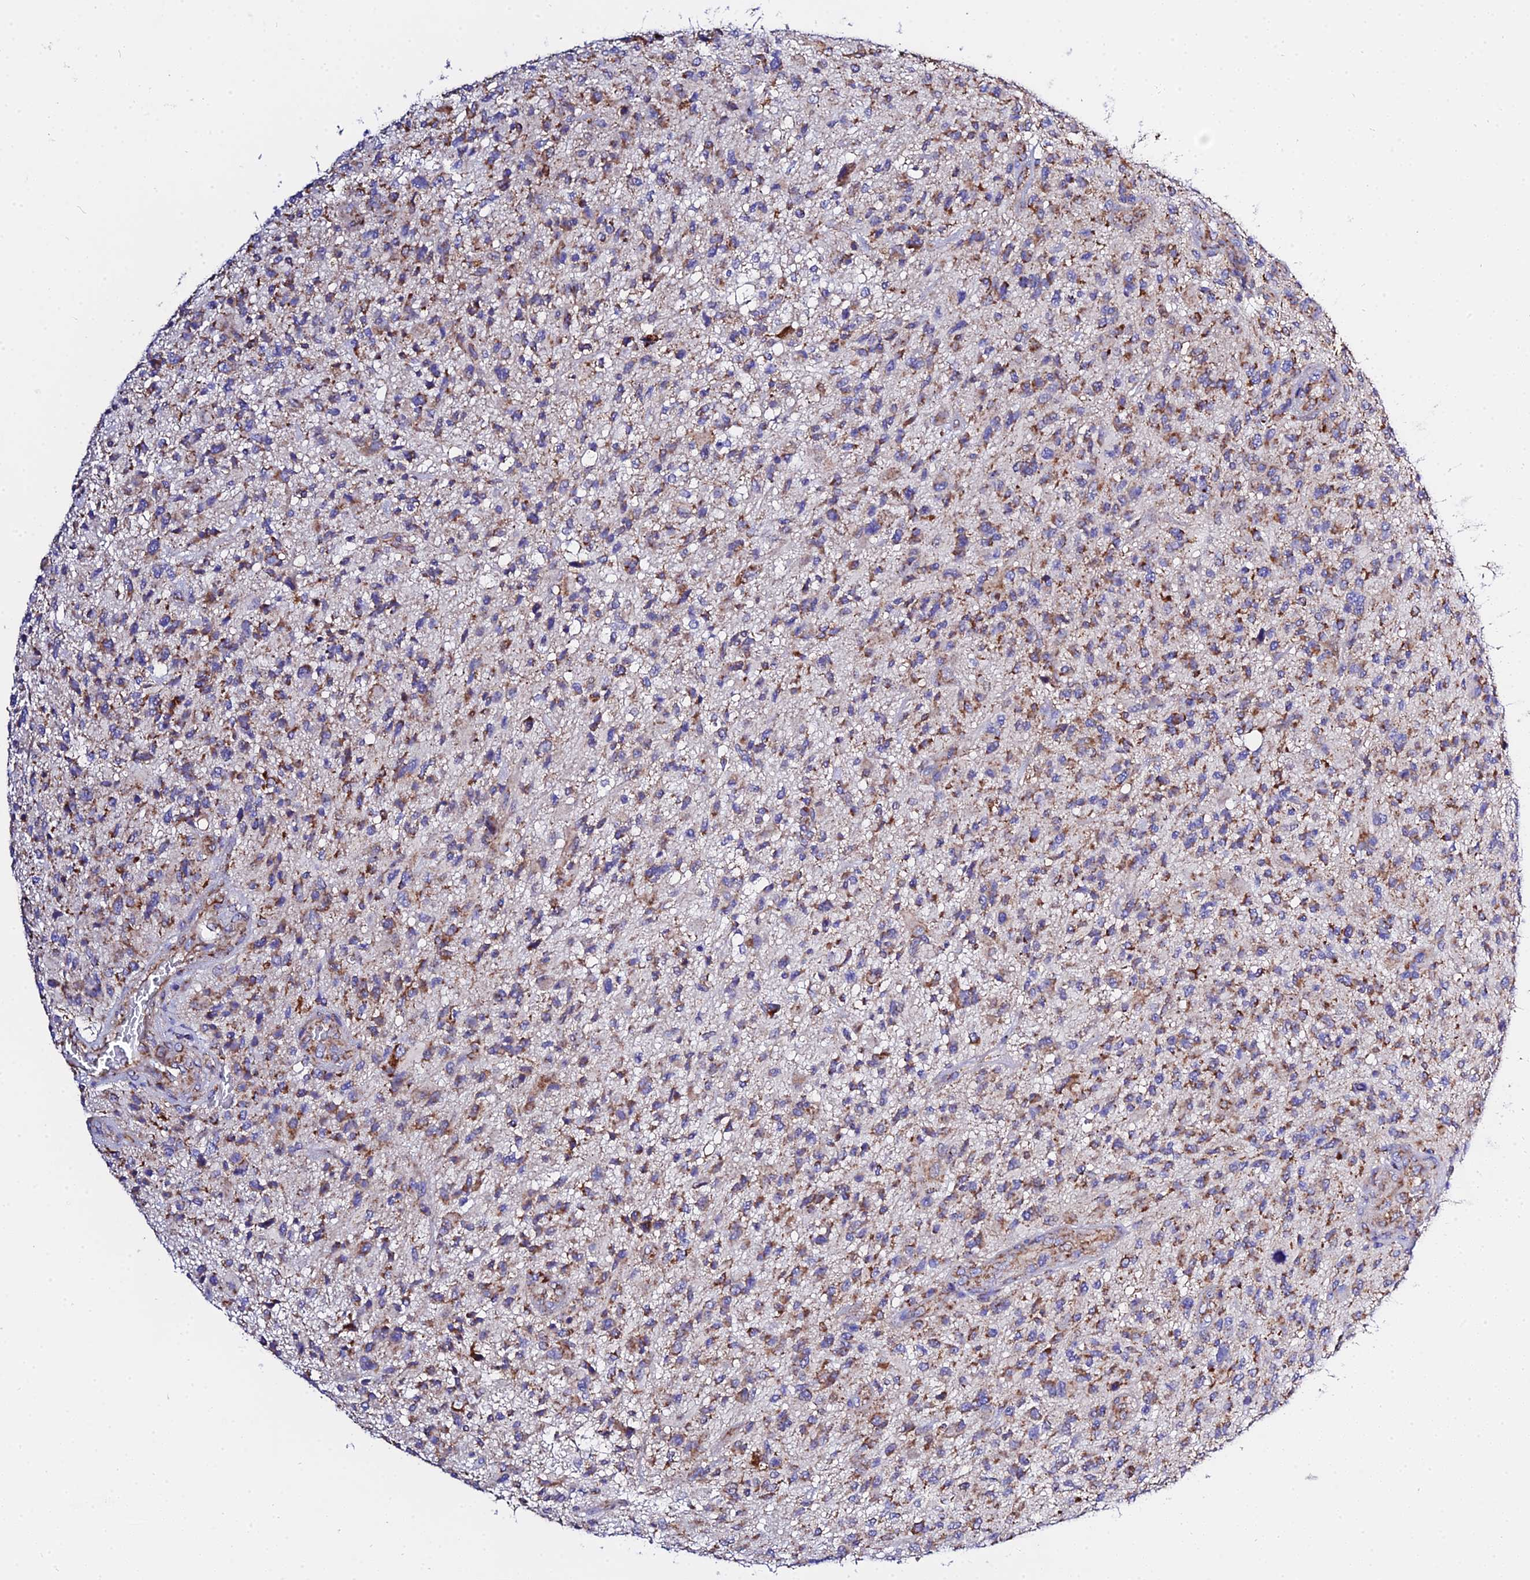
{"staining": {"intensity": "moderate", "quantity": ">75%", "location": "cytoplasmic/membranous"}, "tissue": "glioma", "cell_type": "Tumor cells", "image_type": "cancer", "snomed": [{"axis": "morphology", "description": "Glioma, malignant, High grade"}, {"axis": "topography", "description": "Brain"}], "caption": "Glioma tissue exhibits moderate cytoplasmic/membranous staining in about >75% of tumor cells, visualized by immunohistochemistry.", "gene": "ZNF573", "patient": {"sex": "male", "age": 47}}